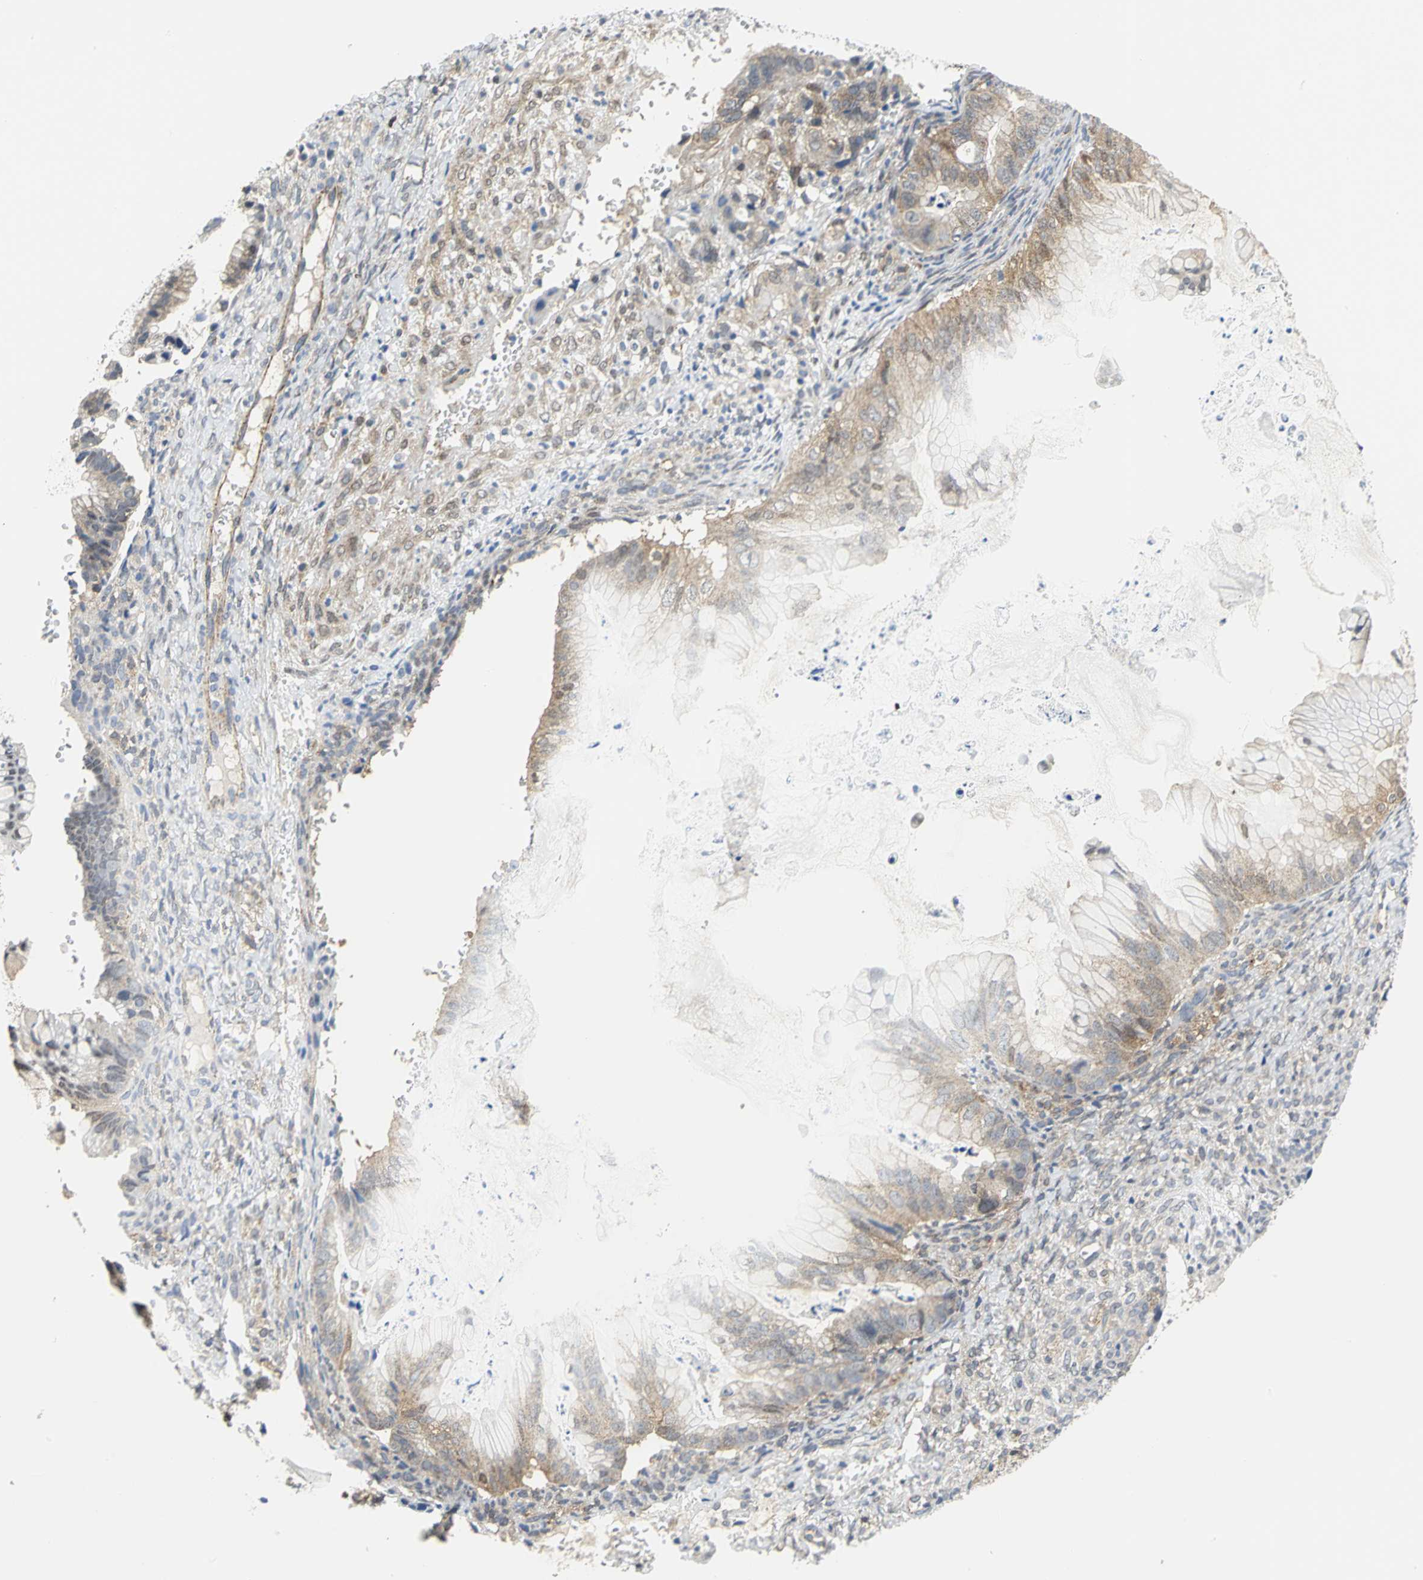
{"staining": {"intensity": "weak", "quantity": "25%-75%", "location": "cytoplasmic/membranous"}, "tissue": "ovarian cancer", "cell_type": "Tumor cells", "image_type": "cancer", "snomed": [{"axis": "morphology", "description": "Cystadenocarcinoma, mucinous, NOS"}, {"axis": "topography", "description": "Ovary"}], "caption": "A low amount of weak cytoplasmic/membranous positivity is appreciated in approximately 25%-75% of tumor cells in ovarian mucinous cystadenocarcinoma tissue. (brown staining indicates protein expression, while blue staining denotes nuclei).", "gene": "PGM3", "patient": {"sex": "female", "age": 36}}